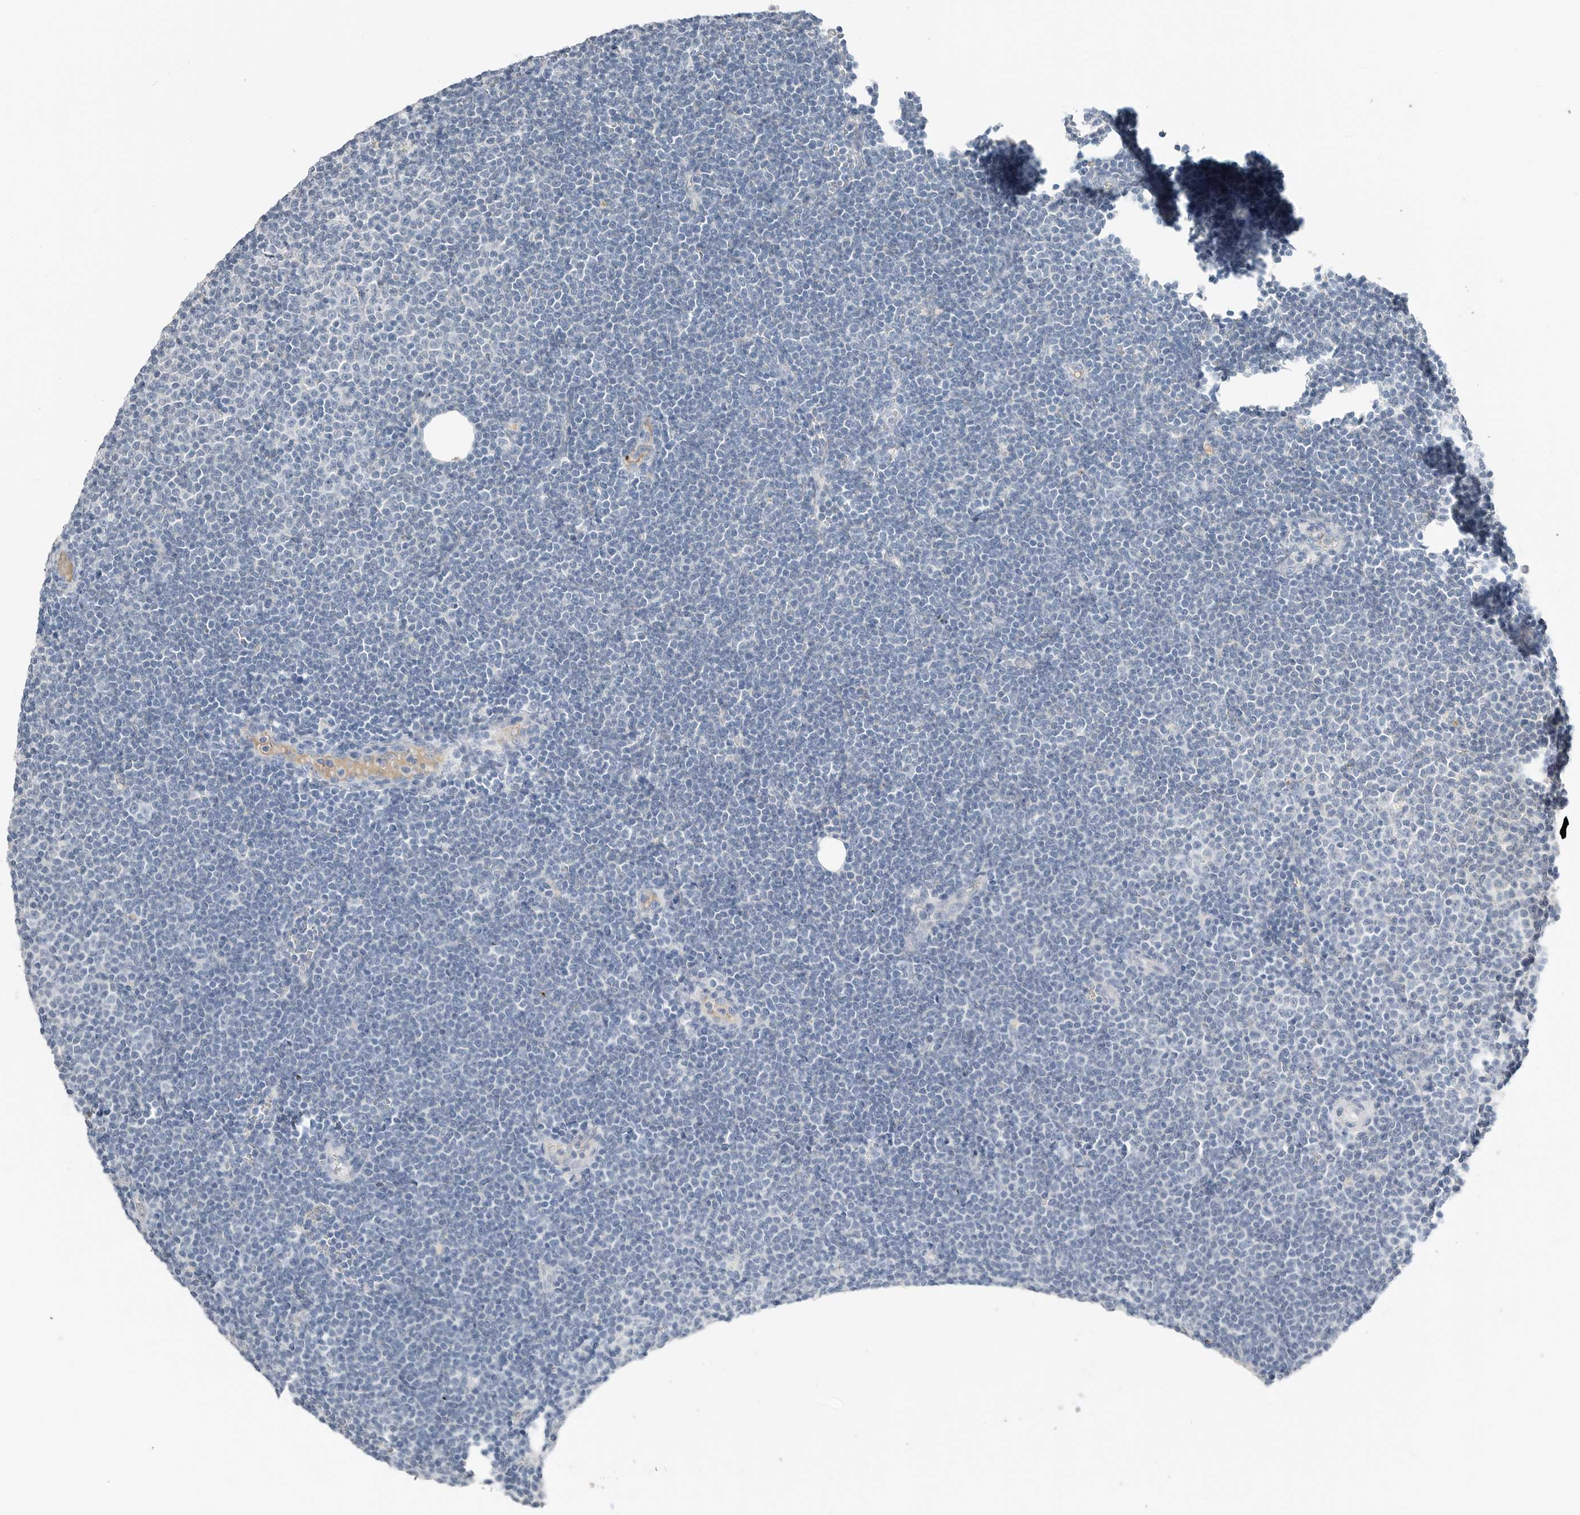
{"staining": {"intensity": "negative", "quantity": "none", "location": "none"}, "tissue": "lymphoma", "cell_type": "Tumor cells", "image_type": "cancer", "snomed": [{"axis": "morphology", "description": "Malignant lymphoma, non-Hodgkin's type, Low grade"}, {"axis": "topography", "description": "Lymph node"}], "caption": "The micrograph exhibits no staining of tumor cells in lymphoma.", "gene": "SERPINB7", "patient": {"sex": "female", "age": 53}}